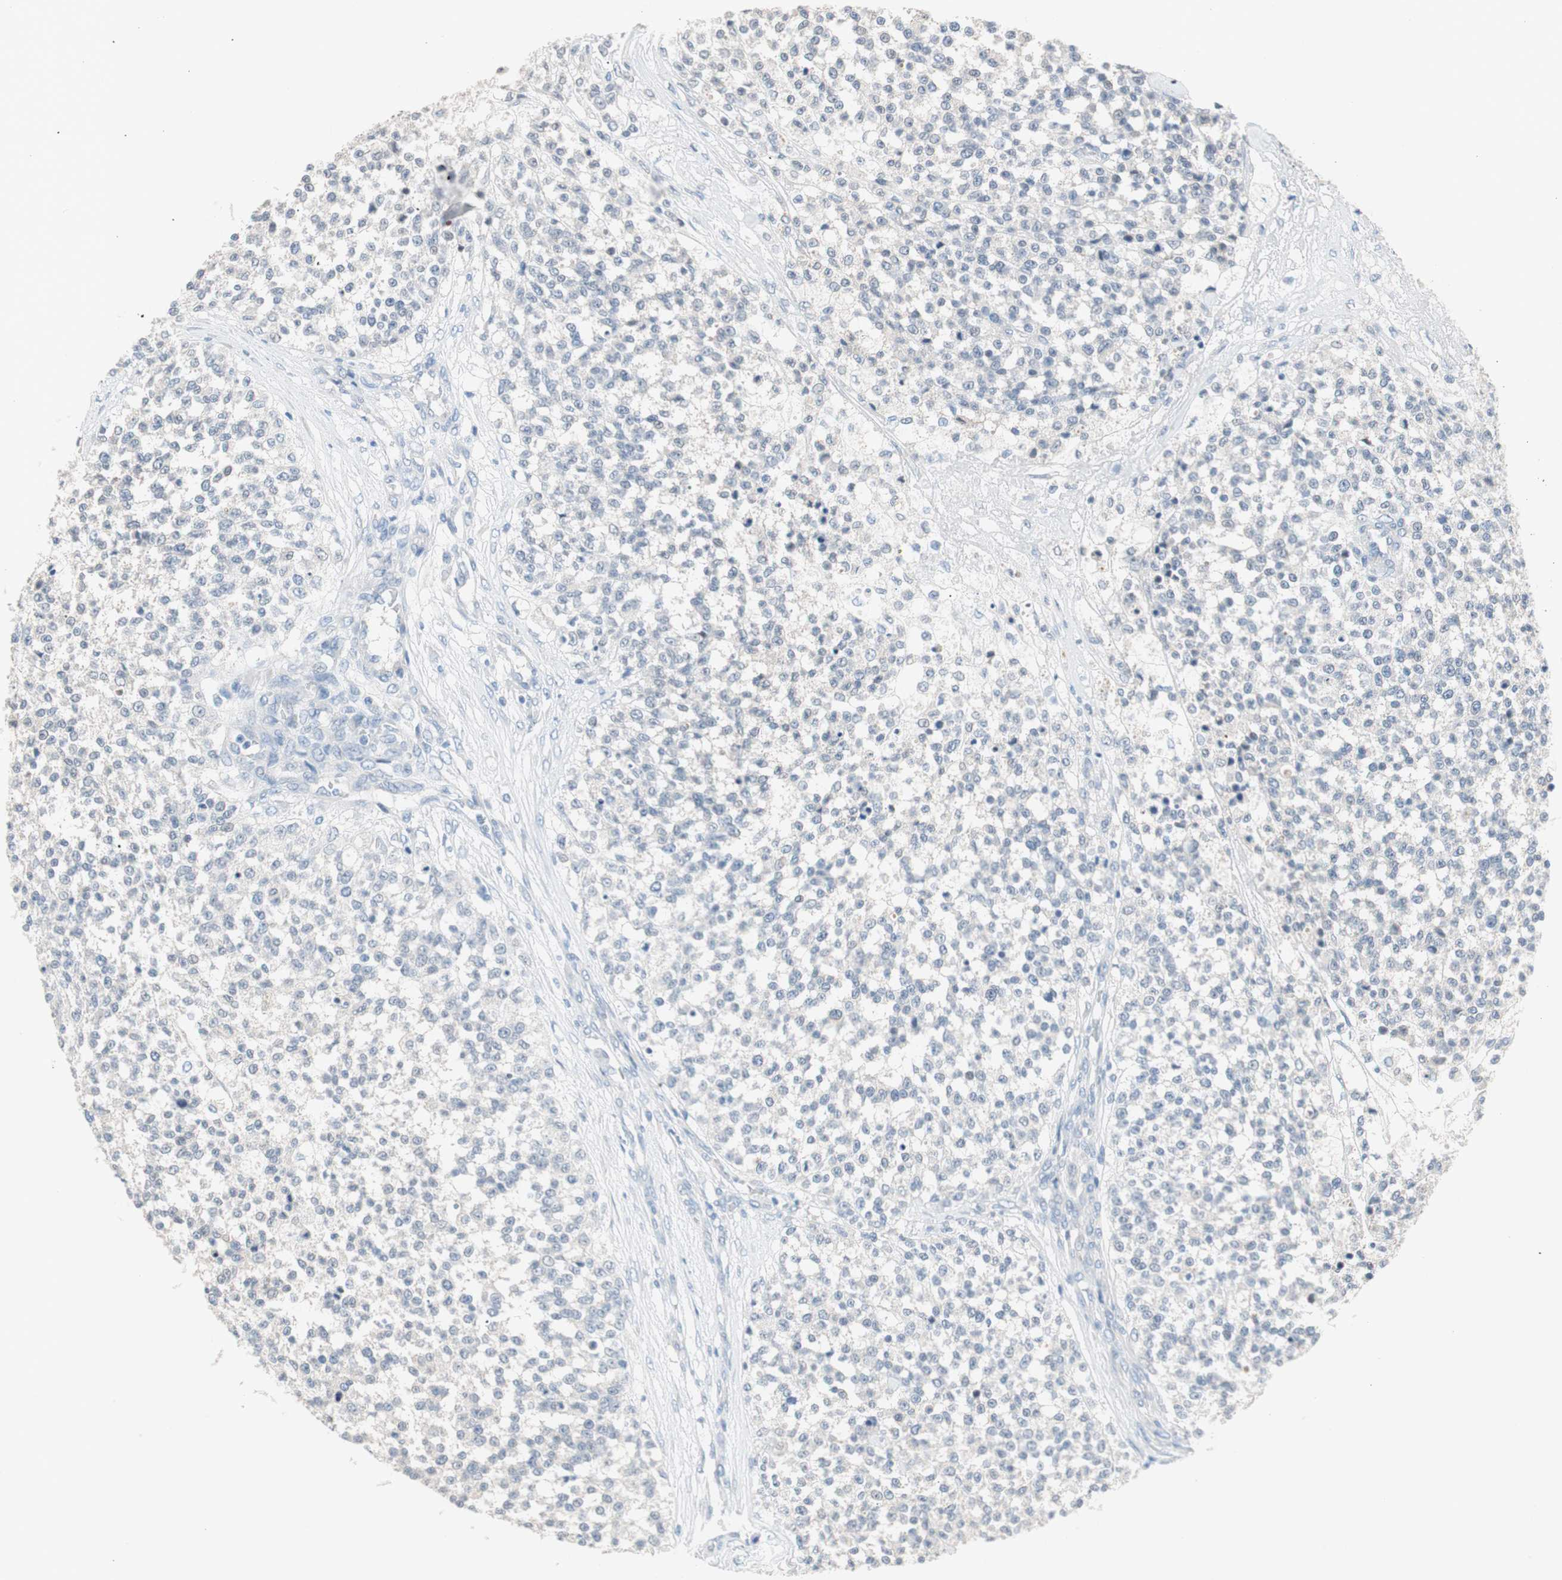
{"staining": {"intensity": "negative", "quantity": "none", "location": "none"}, "tissue": "testis cancer", "cell_type": "Tumor cells", "image_type": "cancer", "snomed": [{"axis": "morphology", "description": "Seminoma, NOS"}, {"axis": "topography", "description": "Testis"}], "caption": "Immunohistochemical staining of human testis seminoma demonstrates no significant positivity in tumor cells.", "gene": "VIL1", "patient": {"sex": "male", "age": 59}}